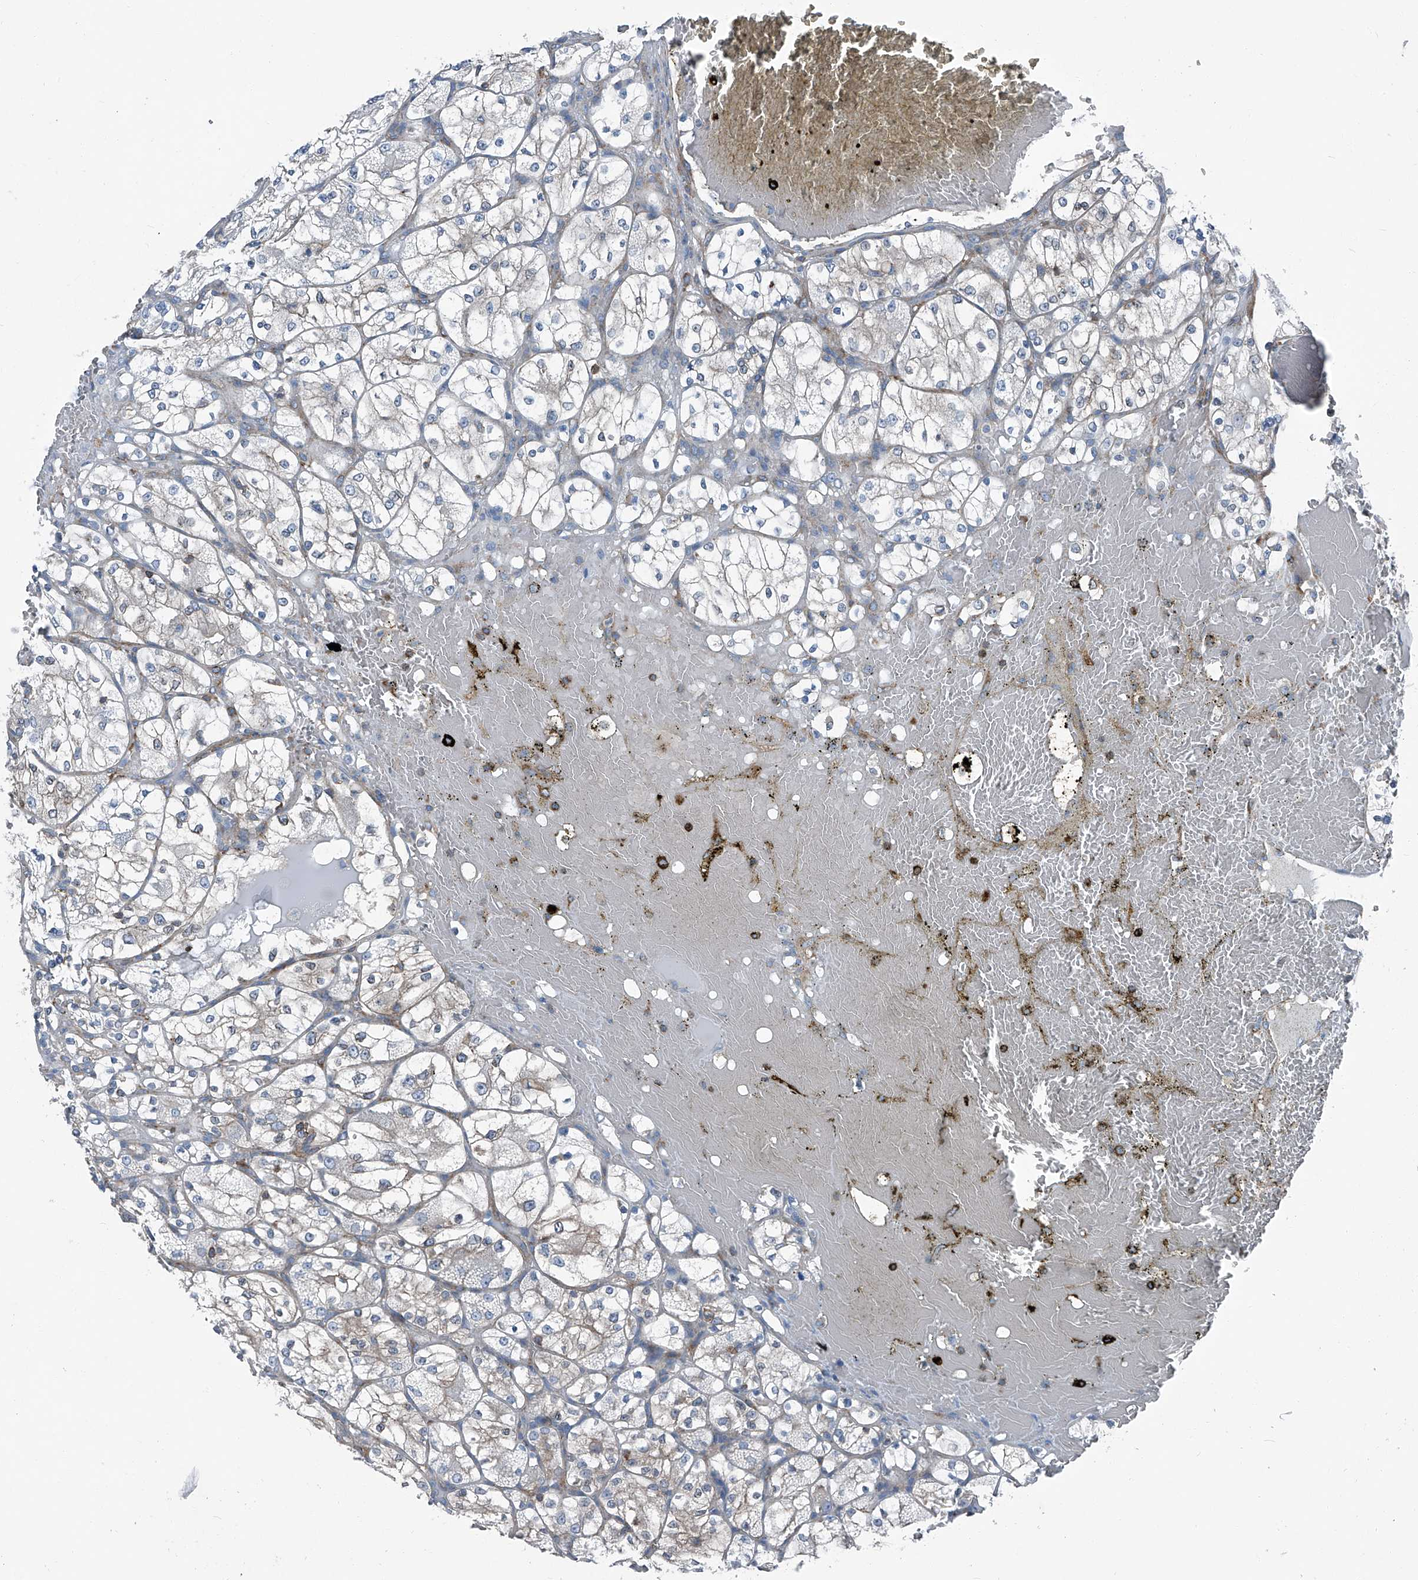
{"staining": {"intensity": "negative", "quantity": "none", "location": "none"}, "tissue": "renal cancer", "cell_type": "Tumor cells", "image_type": "cancer", "snomed": [{"axis": "morphology", "description": "Adenocarcinoma, NOS"}, {"axis": "topography", "description": "Kidney"}], "caption": "Immunohistochemical staining of human renal cancer (adenocarcinoma) shows no significant positivity in tumor cells. (DAB immunohistochemistry with hematoxylin counter stain).", "gene": "SEPTIN7", "patient": {"sex": "female", "age": 69}}